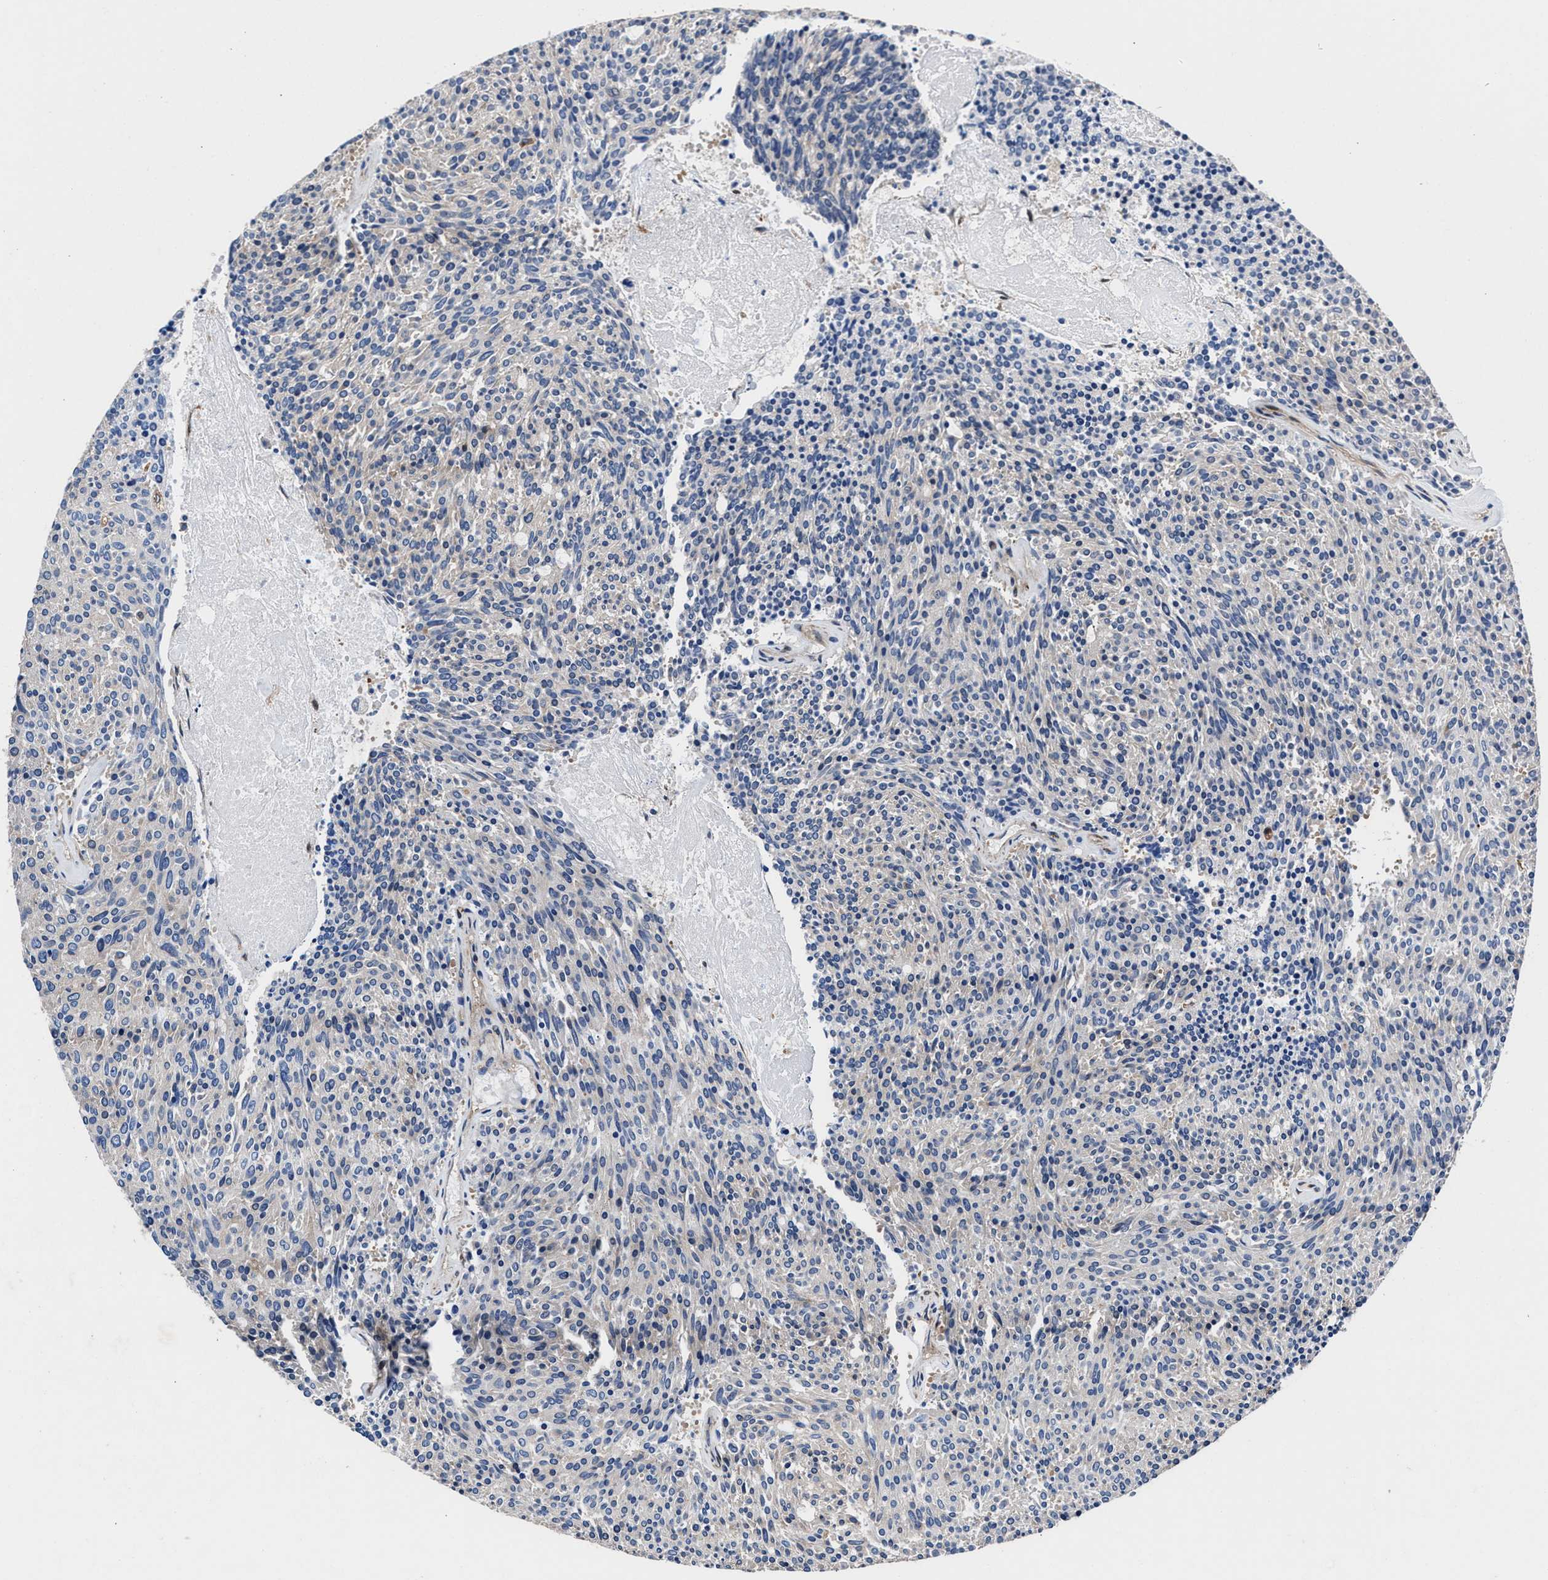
{"staining": {"intensity": "negative", "quantity": "none", "location": "none"}, "tissue": "carcinoid", "cell_type": "Tumor cells", "image_type": "cancer", "snomed": [{"axis": "morphology", "description": "Carcinoid, malignant, NOS"}, {"axis": "topography", "description": "Pancreas"}], "caption": "A high-resolution micrograph shows immunohistochemistry (IHC) staining of carcinoid (malignant), which reveals no significant positivity in tumor cells.", "gene": "SH3GL1", "patient": {"sex": "female", "age": 54}}